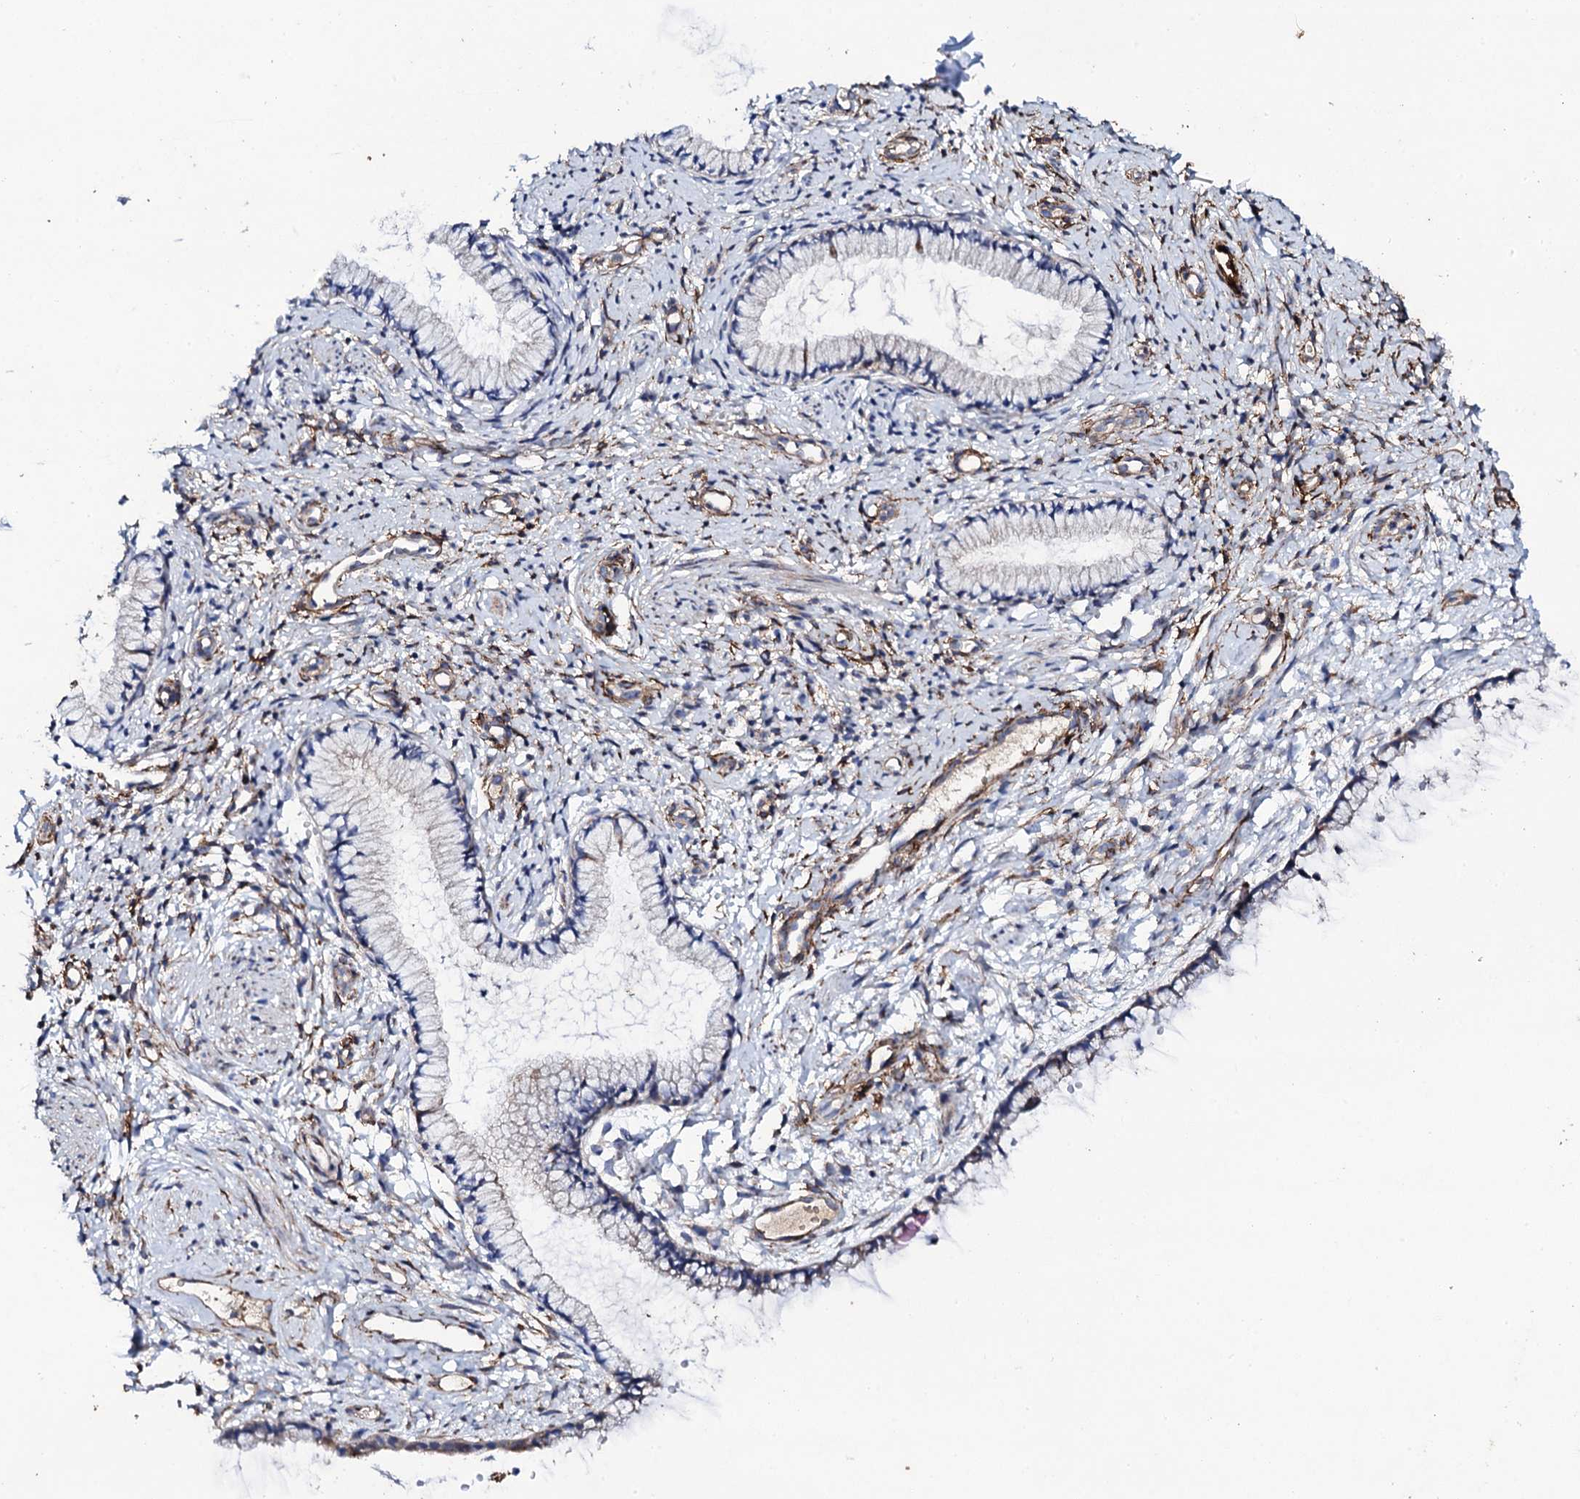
{"staining": {"intensity": "strong", "quantity": "<25%", "location": "cytoplasmic/membranous"}, "tissue": "cervix", "cell_type": "Glandular cells", "image_type": "normal", "snomed": [{"axis": "morphology", "description": "Normal tissue, NOS"}, {"axis": "topography", "description": "Cervix"}], "caption": "A brown stain labels strong cytoplasmic/membranous expression of a protein in glandular cells of benign human cervix.", "gene": "DBX1", "patient": {"sex": "female", "age": 57}}